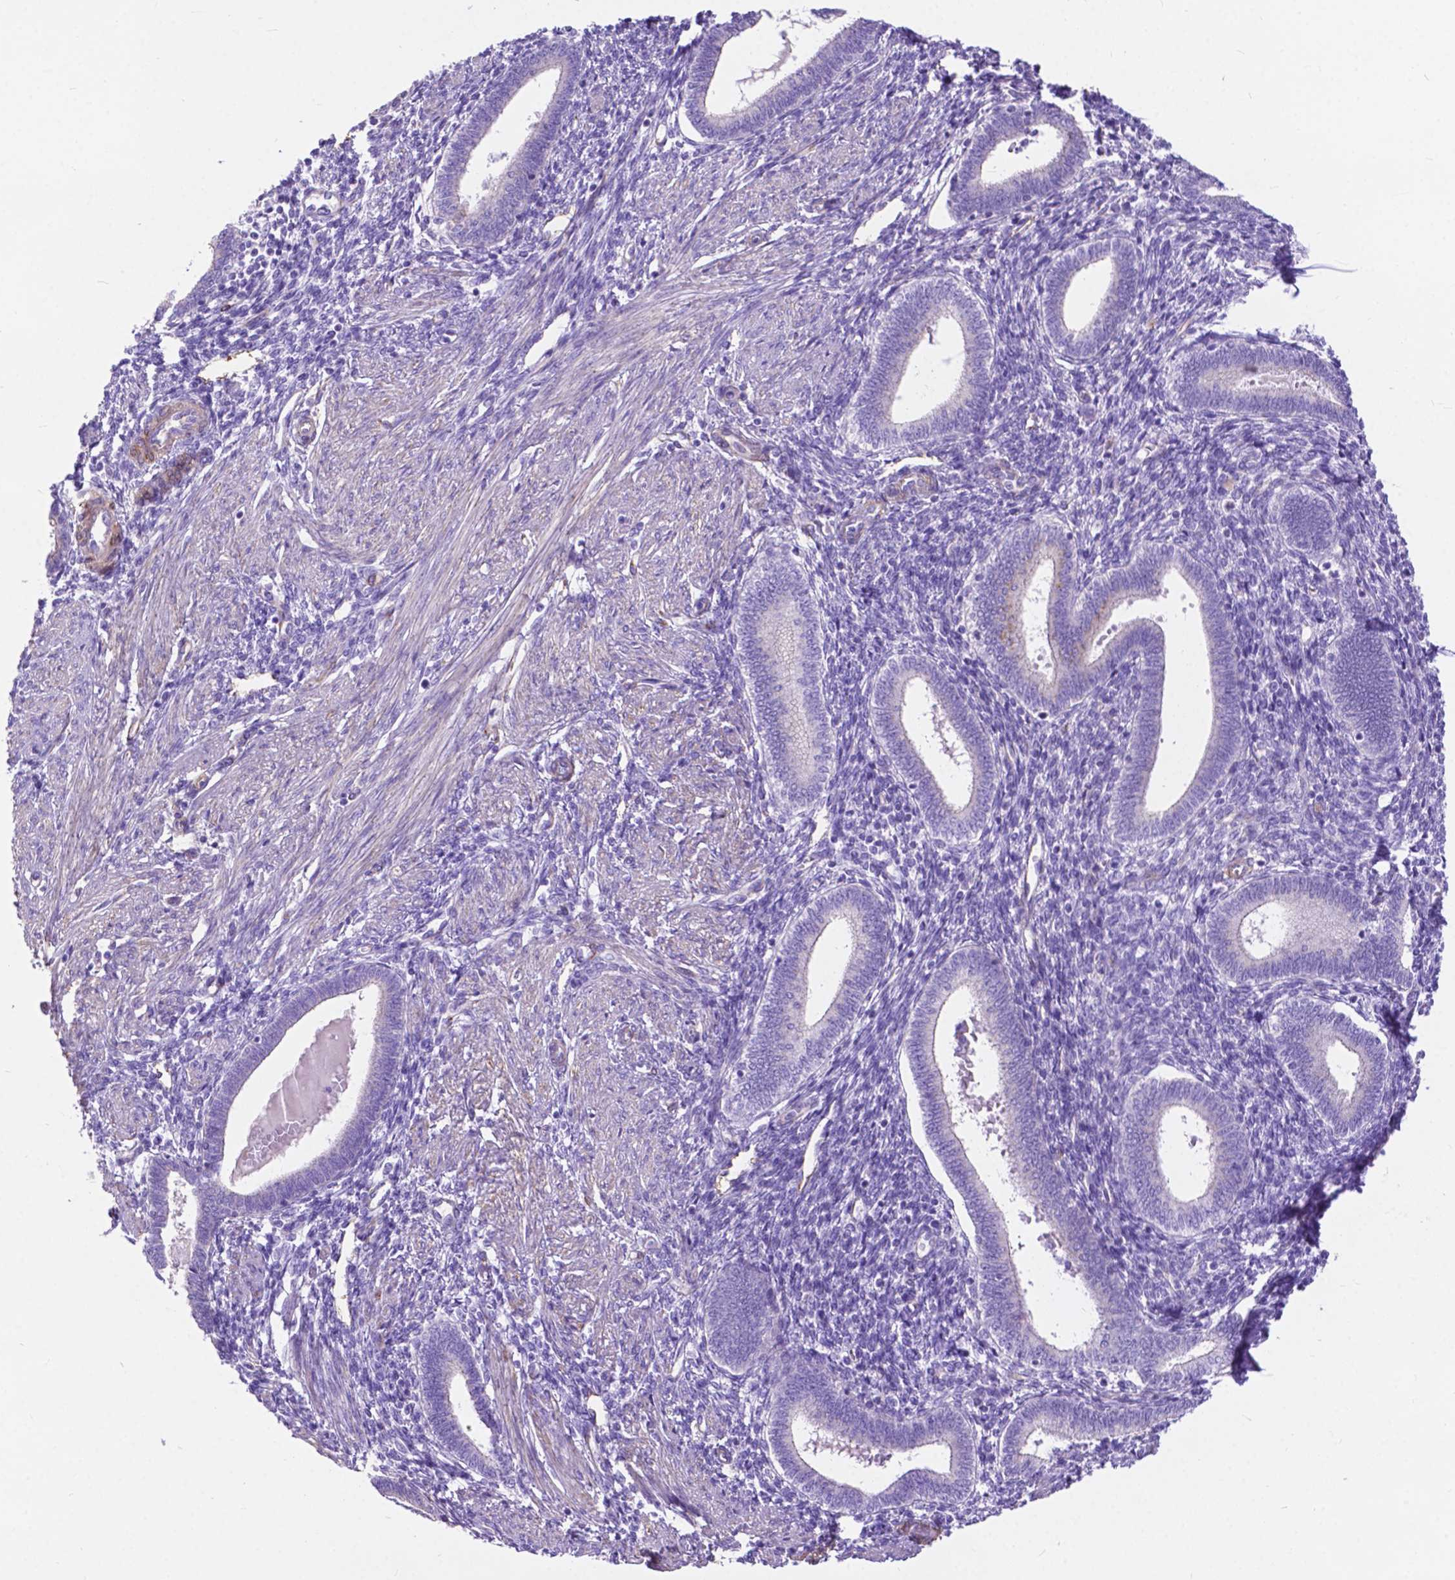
{"staining": {"intensity": "negative", "quantity": "none", "location": "none"}, "tissue": "endometrium", "cell_type": "Cells in endometrial stroma", "image_type": "normal", "snomed": [{"axis": "morphology", "description": "Normal tissue, NOS"}, {"axis": "topography", "description": "Endometrium"}], "caption": "IHC micrograph of unremarkable endometrium: human endometrium stained with DAB (3,3'-diaminobenzidine) exhibits no significant protein positivity in cells in endometrial stroma. (DAB (3,3'-diaminobenzidine) immunohistochemistry (IHC) with hematoxylin counter stain).", "gene": "PCDHA12", "patient": {"sex": "female", "age": 42}}